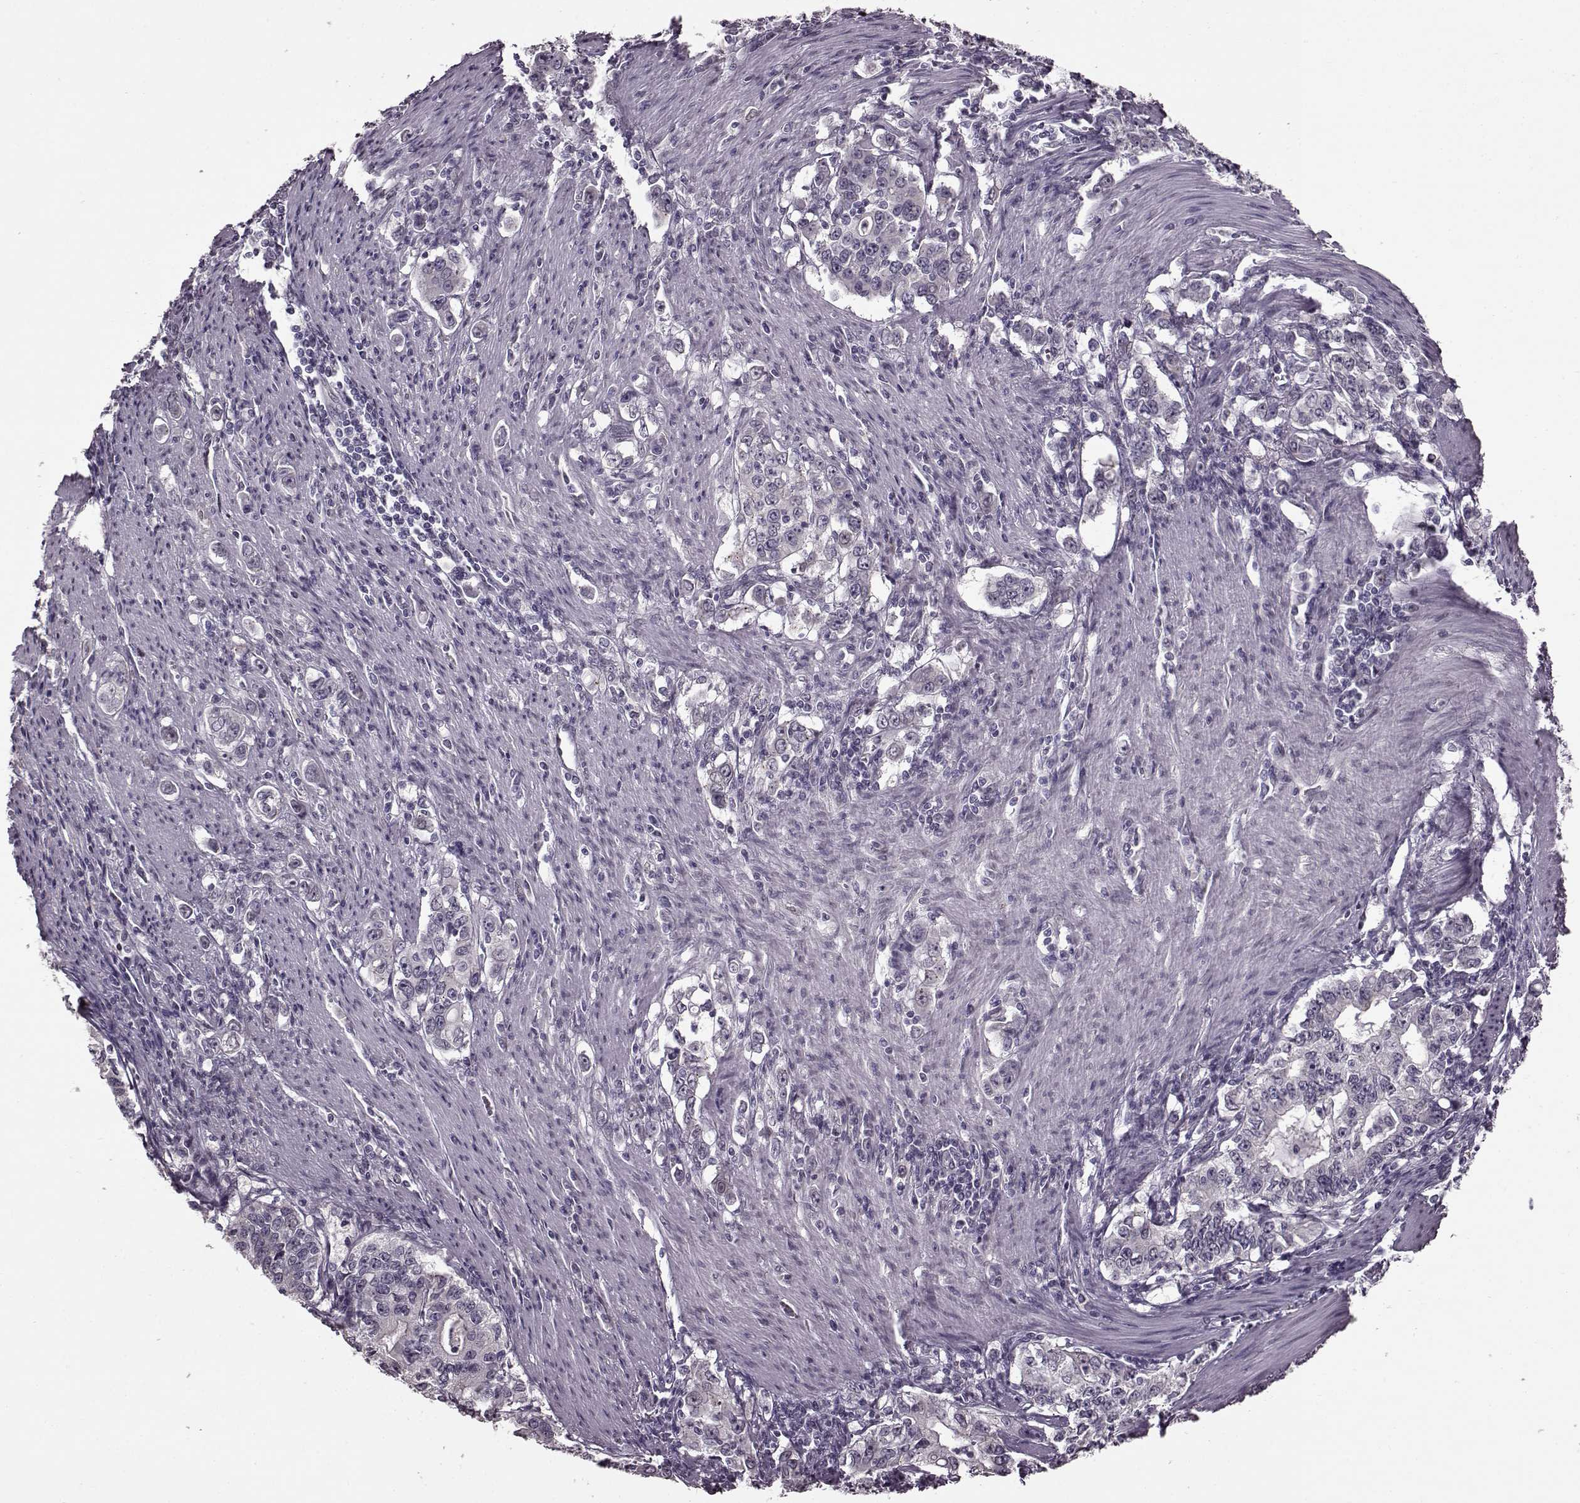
{"staining": {"intensity": "negative", "quantity": "none", "location": "none"}, "tissue": "stomach cancer", "cell_type": "Tumor cells", "image_type": "cancer", "snomed": [{"axis": "morphology", "description": "Adenocarcinoma, NOS"}, {"axis": "topography", "description": "Stomach, lower"}], "caption": "Human adenocarcinoma (stomach) stained for a protein using immunohistochemistry (IHC) demonstrates no positivity in tumor cells.", "gene": "STX1B", "patient": {"sex": "female", "age": 72}}